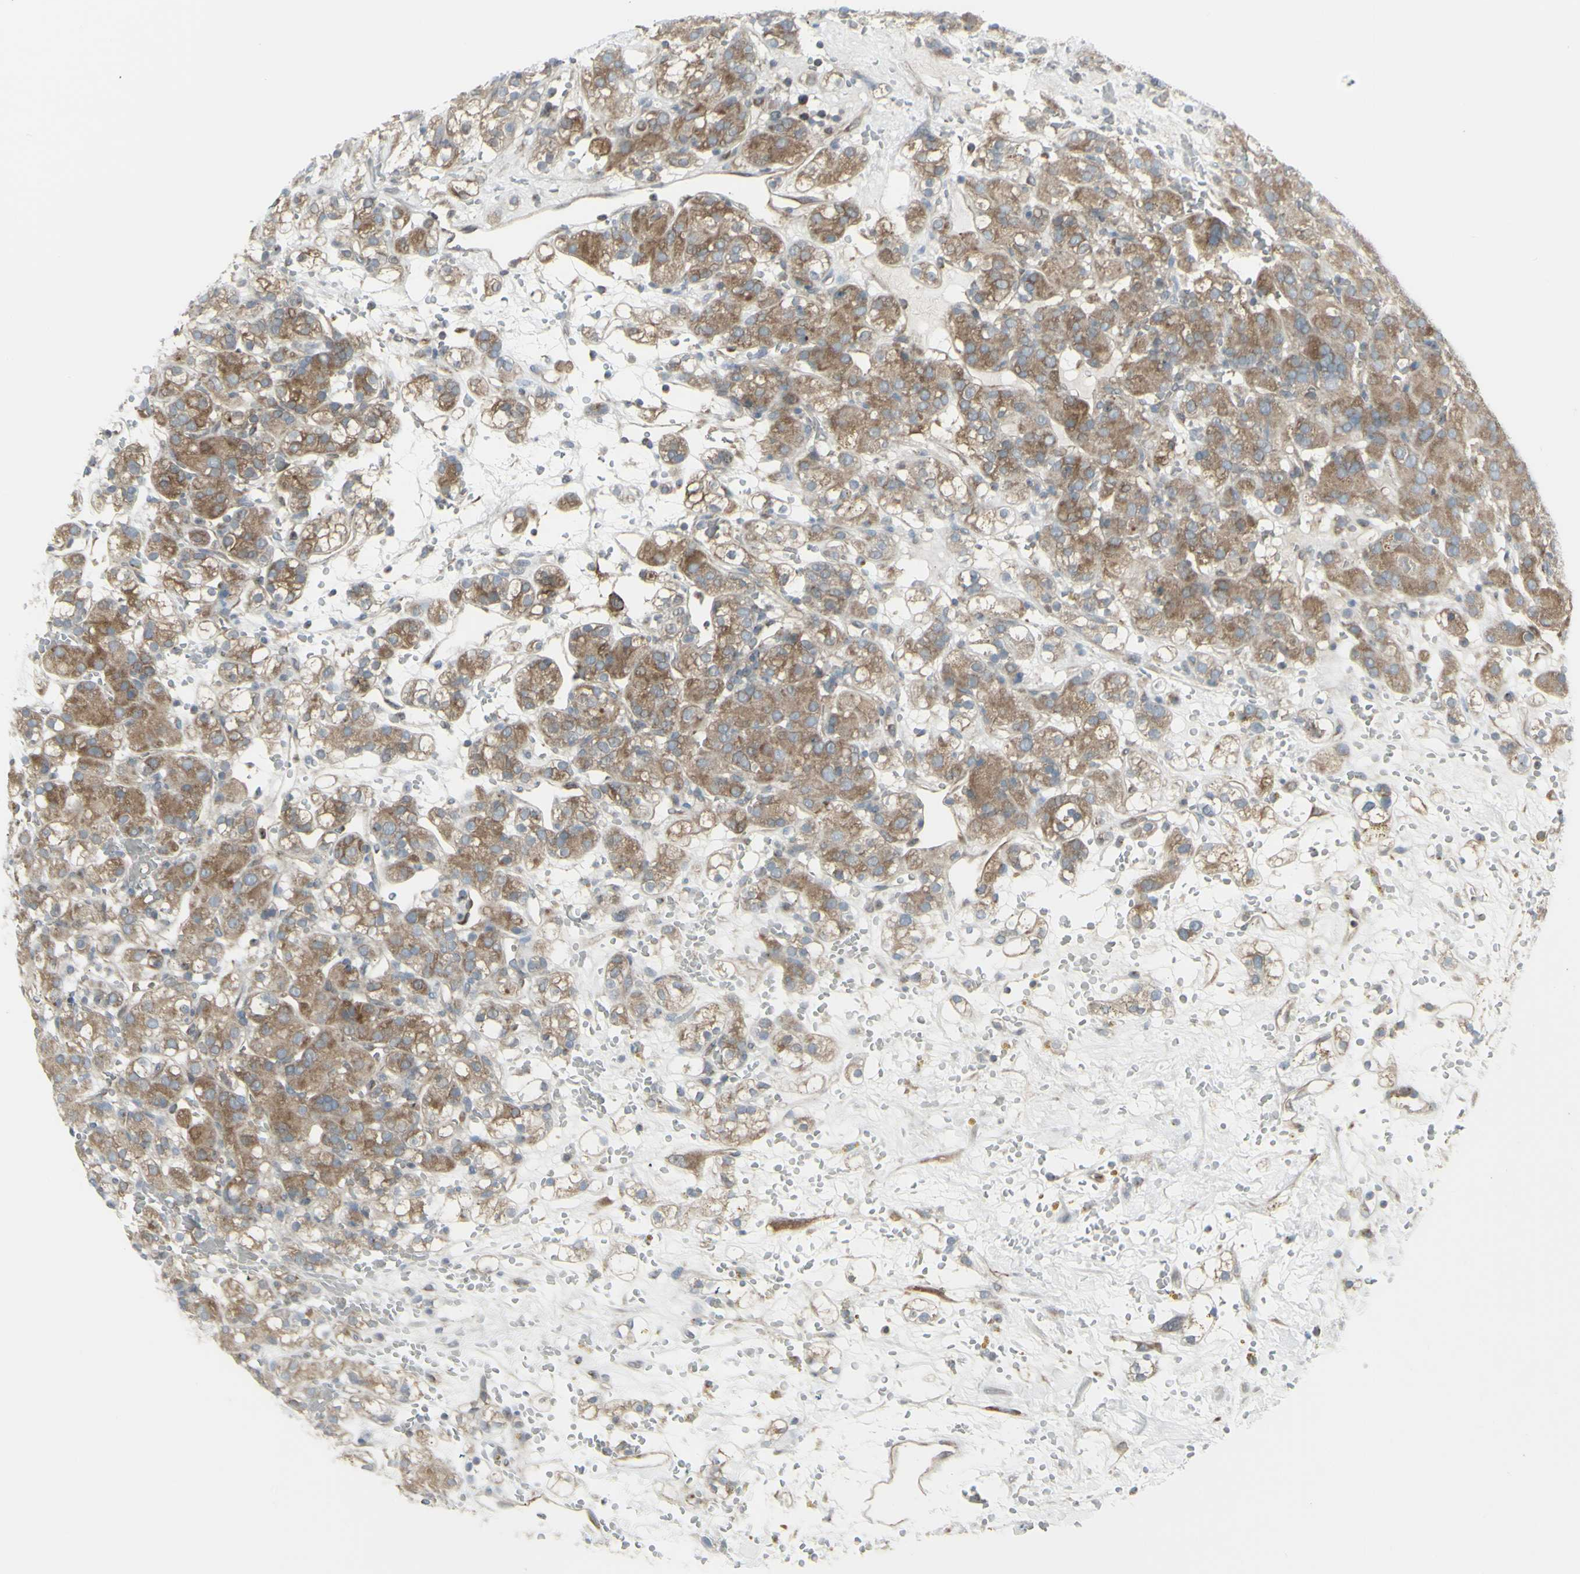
{"staining": {"intensity": "moderate", "quantity": ">75%", "location": "cytoplasmic/membranous"}, "tissue": "renal cancer", "cell_type": "Tumor cells", "image_type": "cancer", "snomed": [{"axis": "morphology", "description": "Adenocarcinoma, NOS"}, {"axis": "topography", "description": "Kidney"}], "caption": "Moderate cytoplasmic/membranous positivity for a protein is present in about >75% of tumor cells of adenocarcinoma (renal) using immunohistochemistry (IHC).", "gene": "GALNT6", "patient": {"sex": "male", "age": 61}}